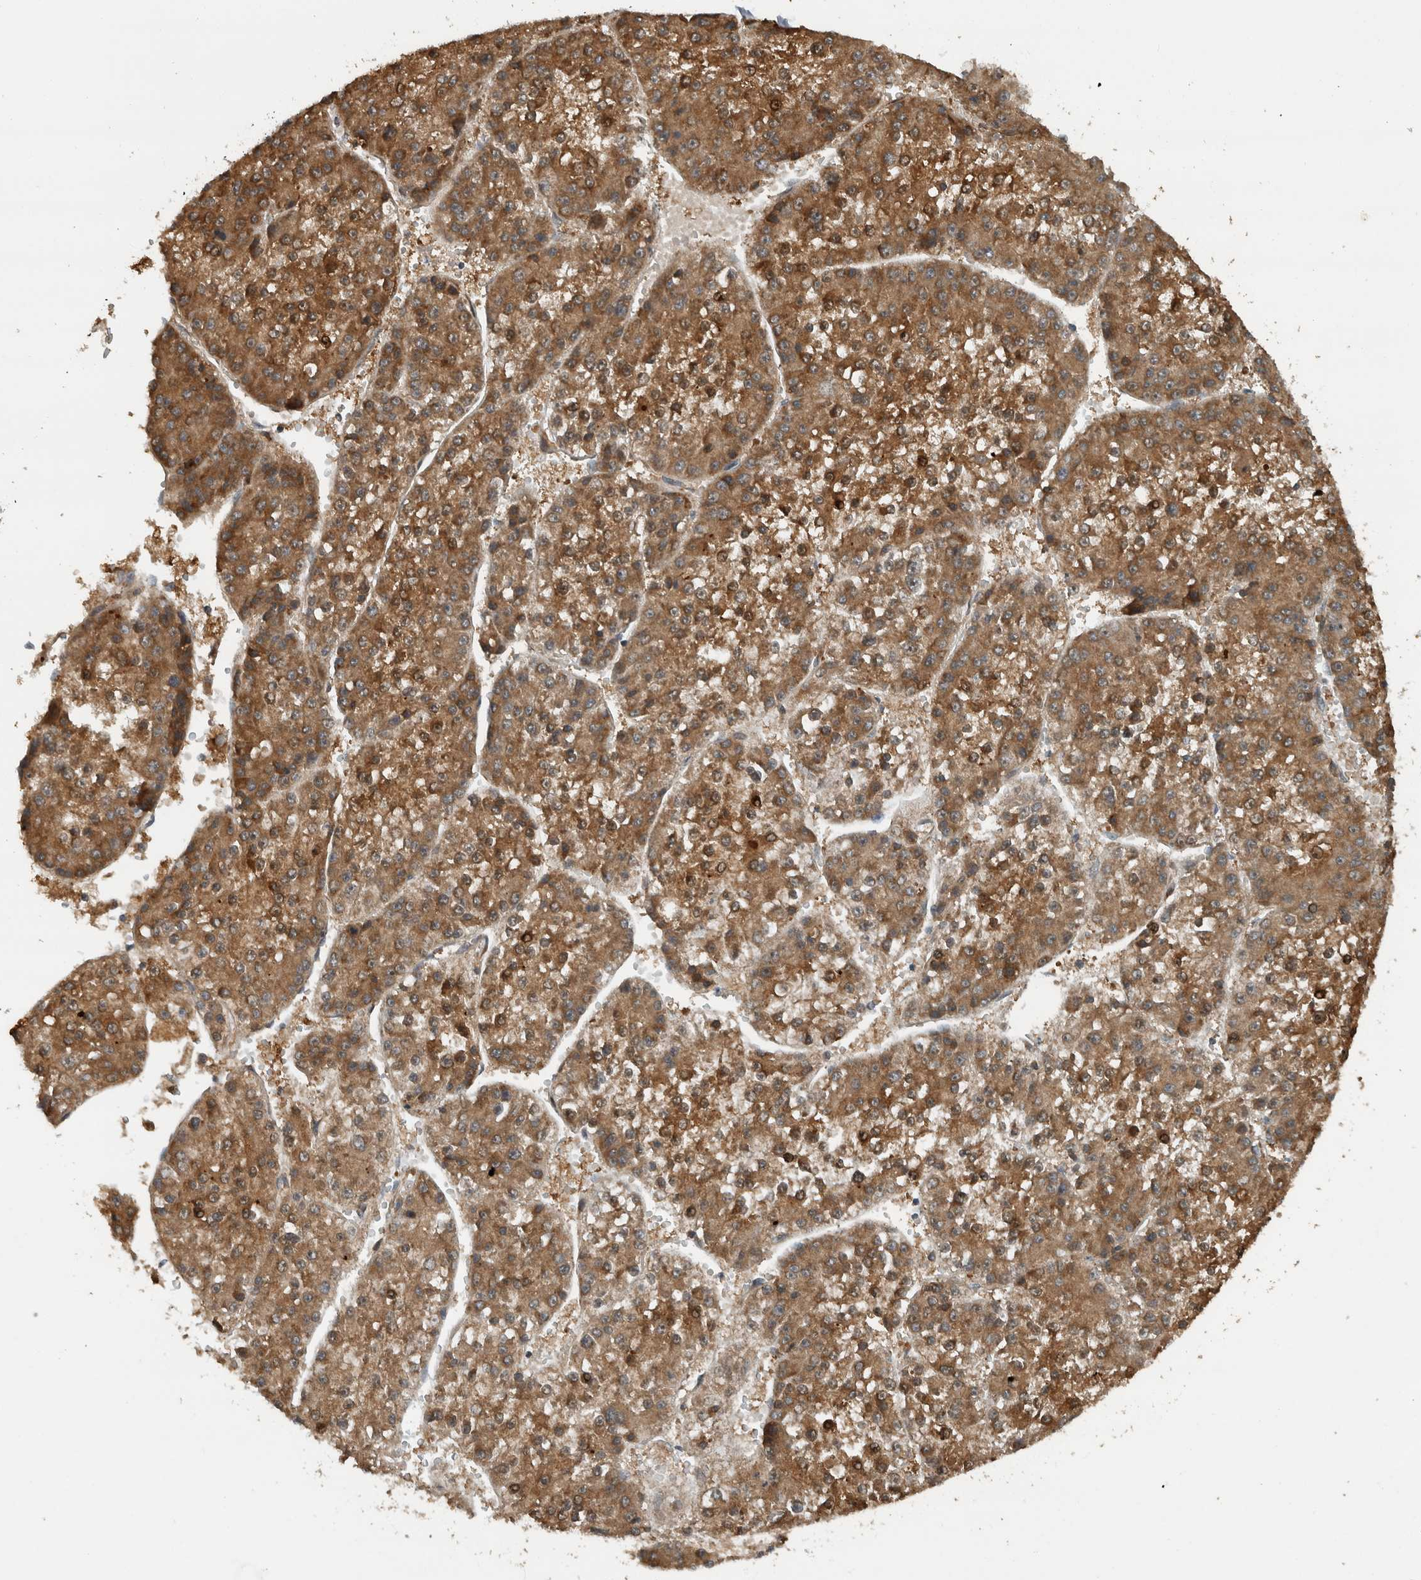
{"staining": {"intensity": "moderate", "quantity": ">75%", "location": "cytoplasmic/membranous"}, "tissue": "liver cancer", "cell_type": "Tumor cells", "image_type": "cancer", "snomed": [{"axis": "morphology", "description": "Carcinoma, Hepatocellular, NOS"}, {"axis": "topography", "description": "Liver"}], "caption": "Hepatocellular carcinoma (liver) stained with DAB (3,3'-diaminobenzidine) immunohistochemistry (IHC) shows medium levels of moderate cytoplasmic/membranous staining in about >75% of tumor cells.", "gene": "GPR137B", "patient": {"sex": "female", "age": 73}}